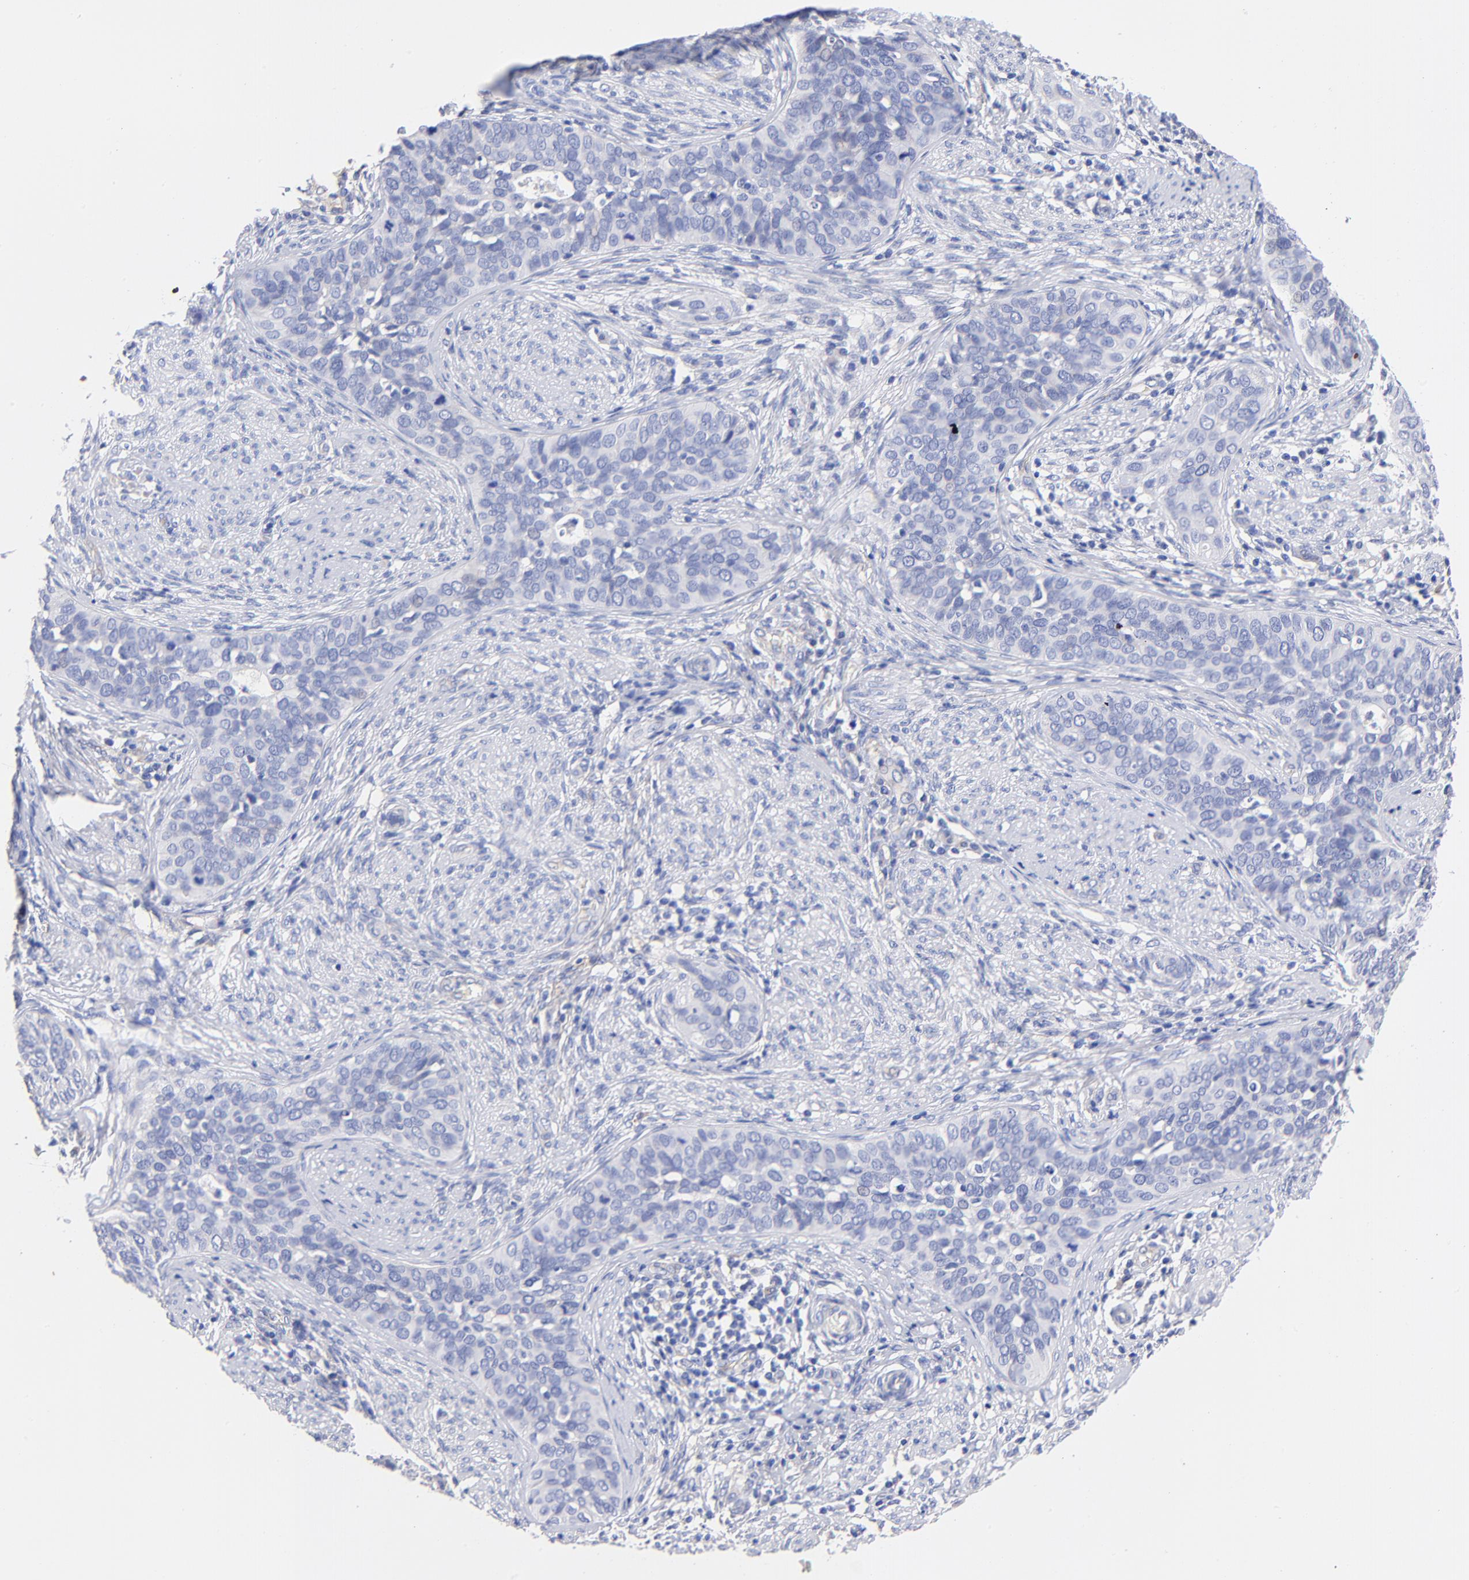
{"staining": {"intensity": "negative", "quantity": "none", "location": "none"}, "tissue": "cervical cancer", "cell_type": "Tumor cells", "image_type": "cancer", "snomed": [{"axis": "morphology", "description": "Squamous cell carcinoma, NOS"}, {"axis": "topography", "description": "Cervix"}], "caption": "The histopathology image displays no staining of tumor cells in cervical squamous cell carcinoma.", "gene": "SLC44A2", "patient": {"sex": "female", "age": 31}}